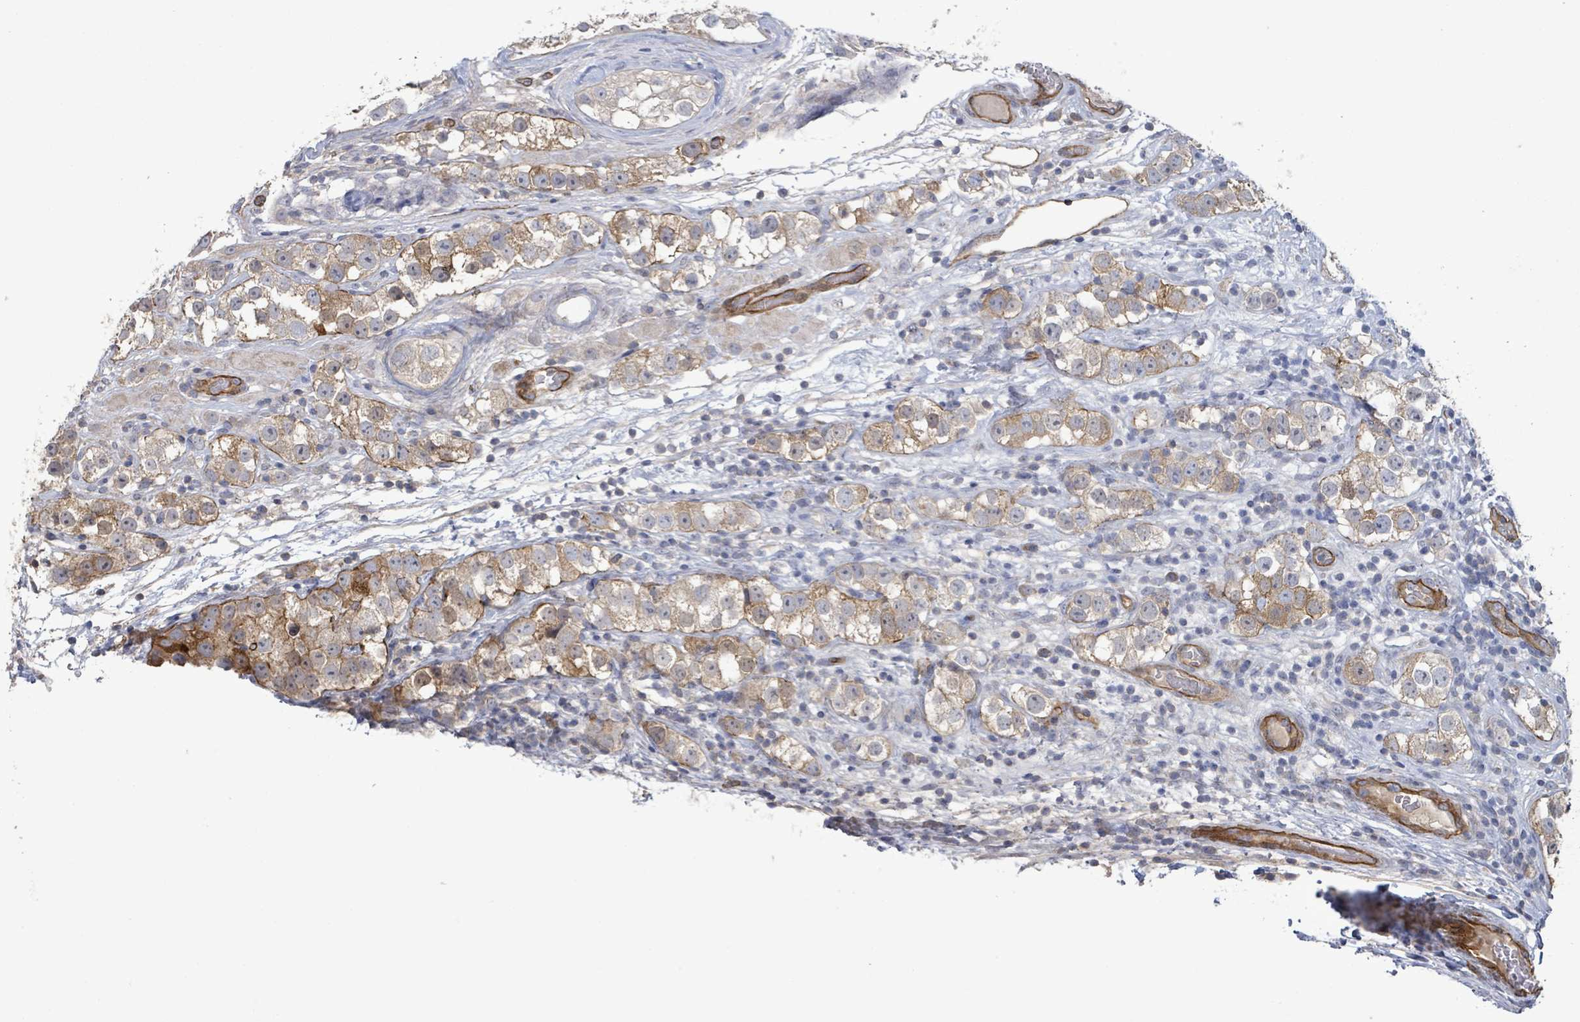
{"staining": {"intensity": "moderate", "quantity": ">75%", "location": "cytoplasmic/membranous"}, "tissue": "testis cancer", "cell_type": "Tumor cells", "image_type": "cancer", "snomed": [{"axis": "morphology", "description": "Seminoma, NOS"}, {"axis": "topography", "description": "Testis"}], "caption": "IHC of testis cancer (seminoma) exhibits medium levels of moderate cytoplasmic/membranous expression in about >75% of tumor cells.", "gene": "KANK3", "patient": {"sex": "male", "age": 28}}